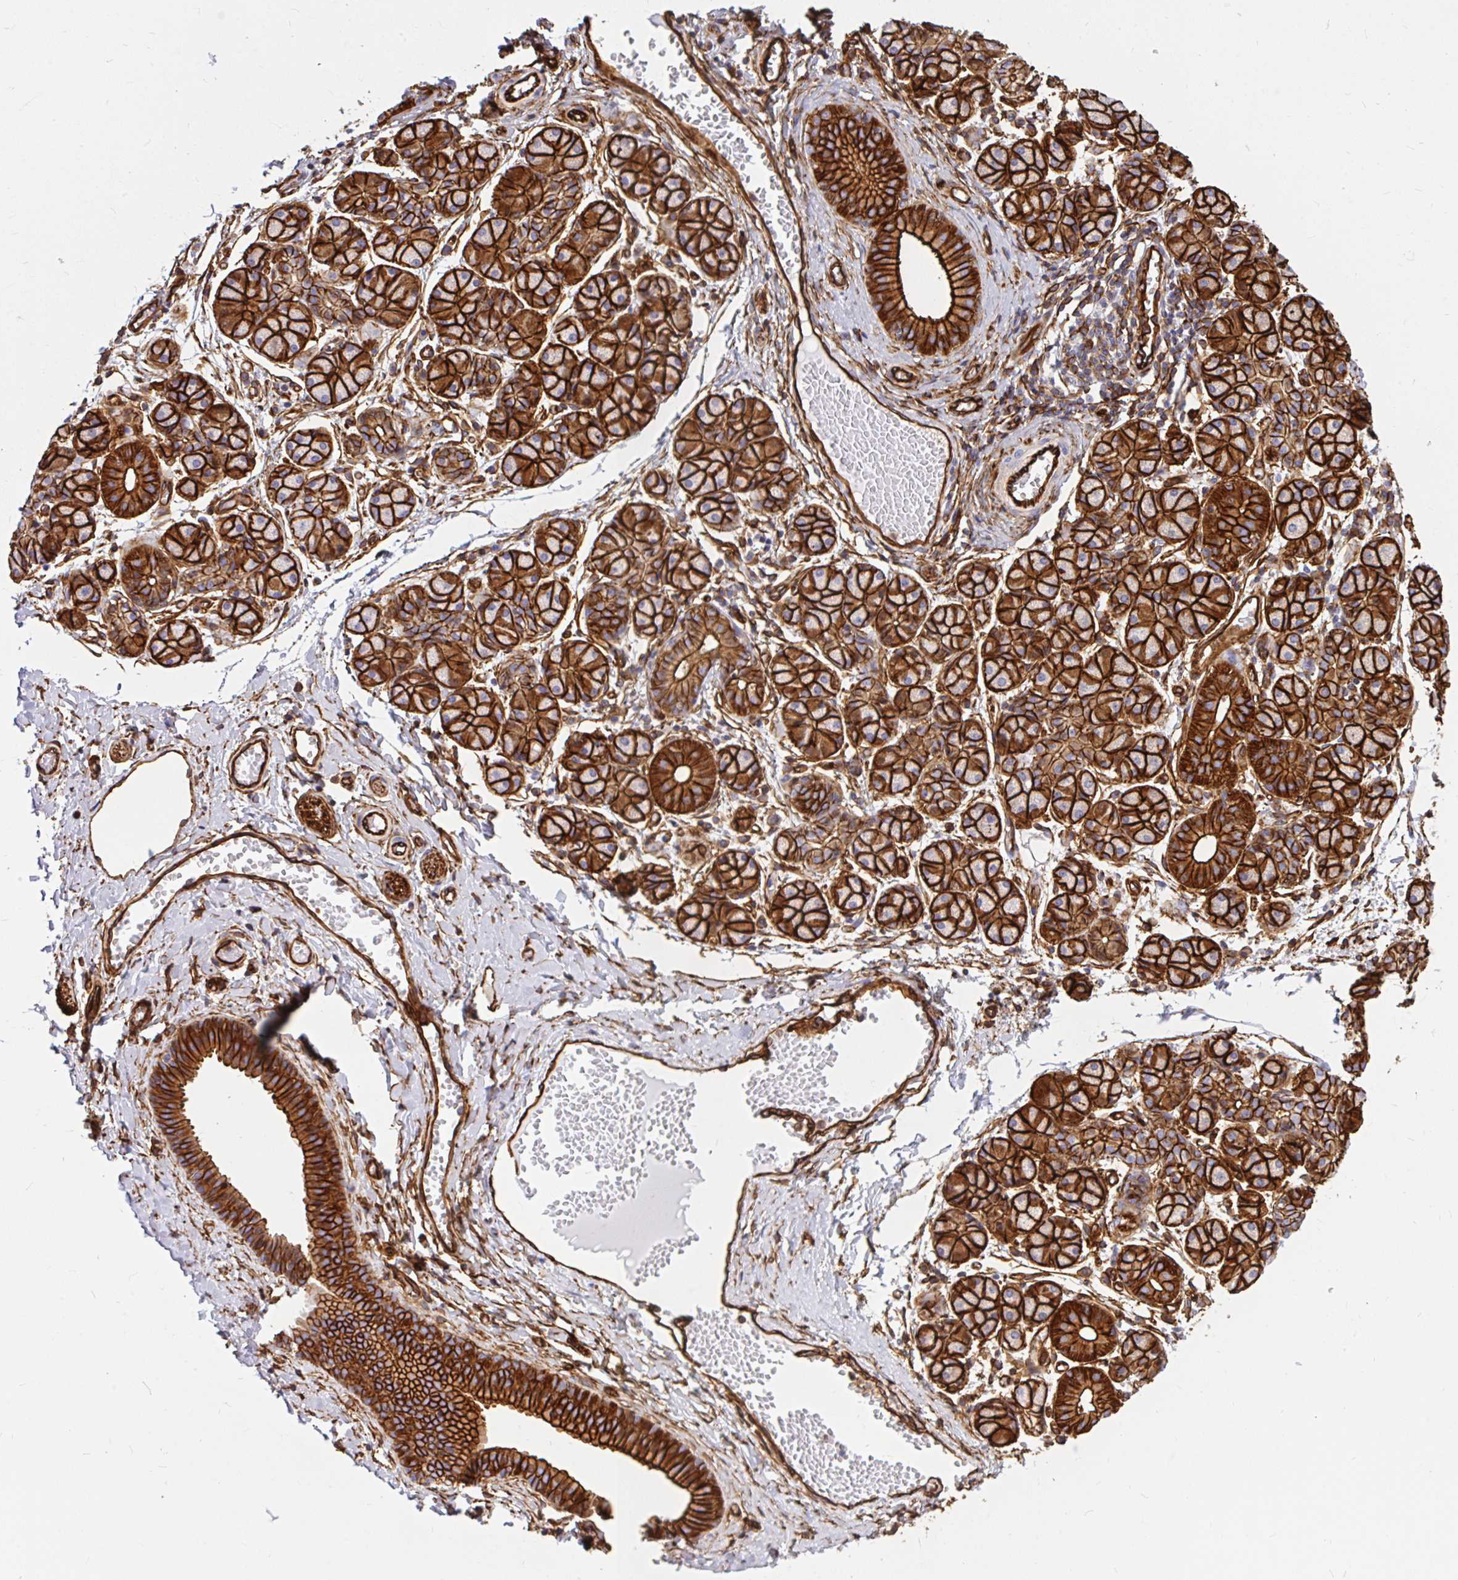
{"staining": {"intensity": "strong", "quantity": ">75%", "location": "cytoplasmic/membranous"}, "tissue": "salivary gland", "cell_type": "Glandular cells", "image_type": "normal", "snomed": [{"axis": "morphology", "description": "Normal tissue, NOS"}, {"axis": "topography", "description": "Salivary gland"}], "caption": "A brown stain shows strong cytoplasmic/membranous positivity of a protein in glandular cells of unremarkable salivary gland.", "gene": "MAP1LC3B2", "patient": {"sex": "female", "age": 24}}